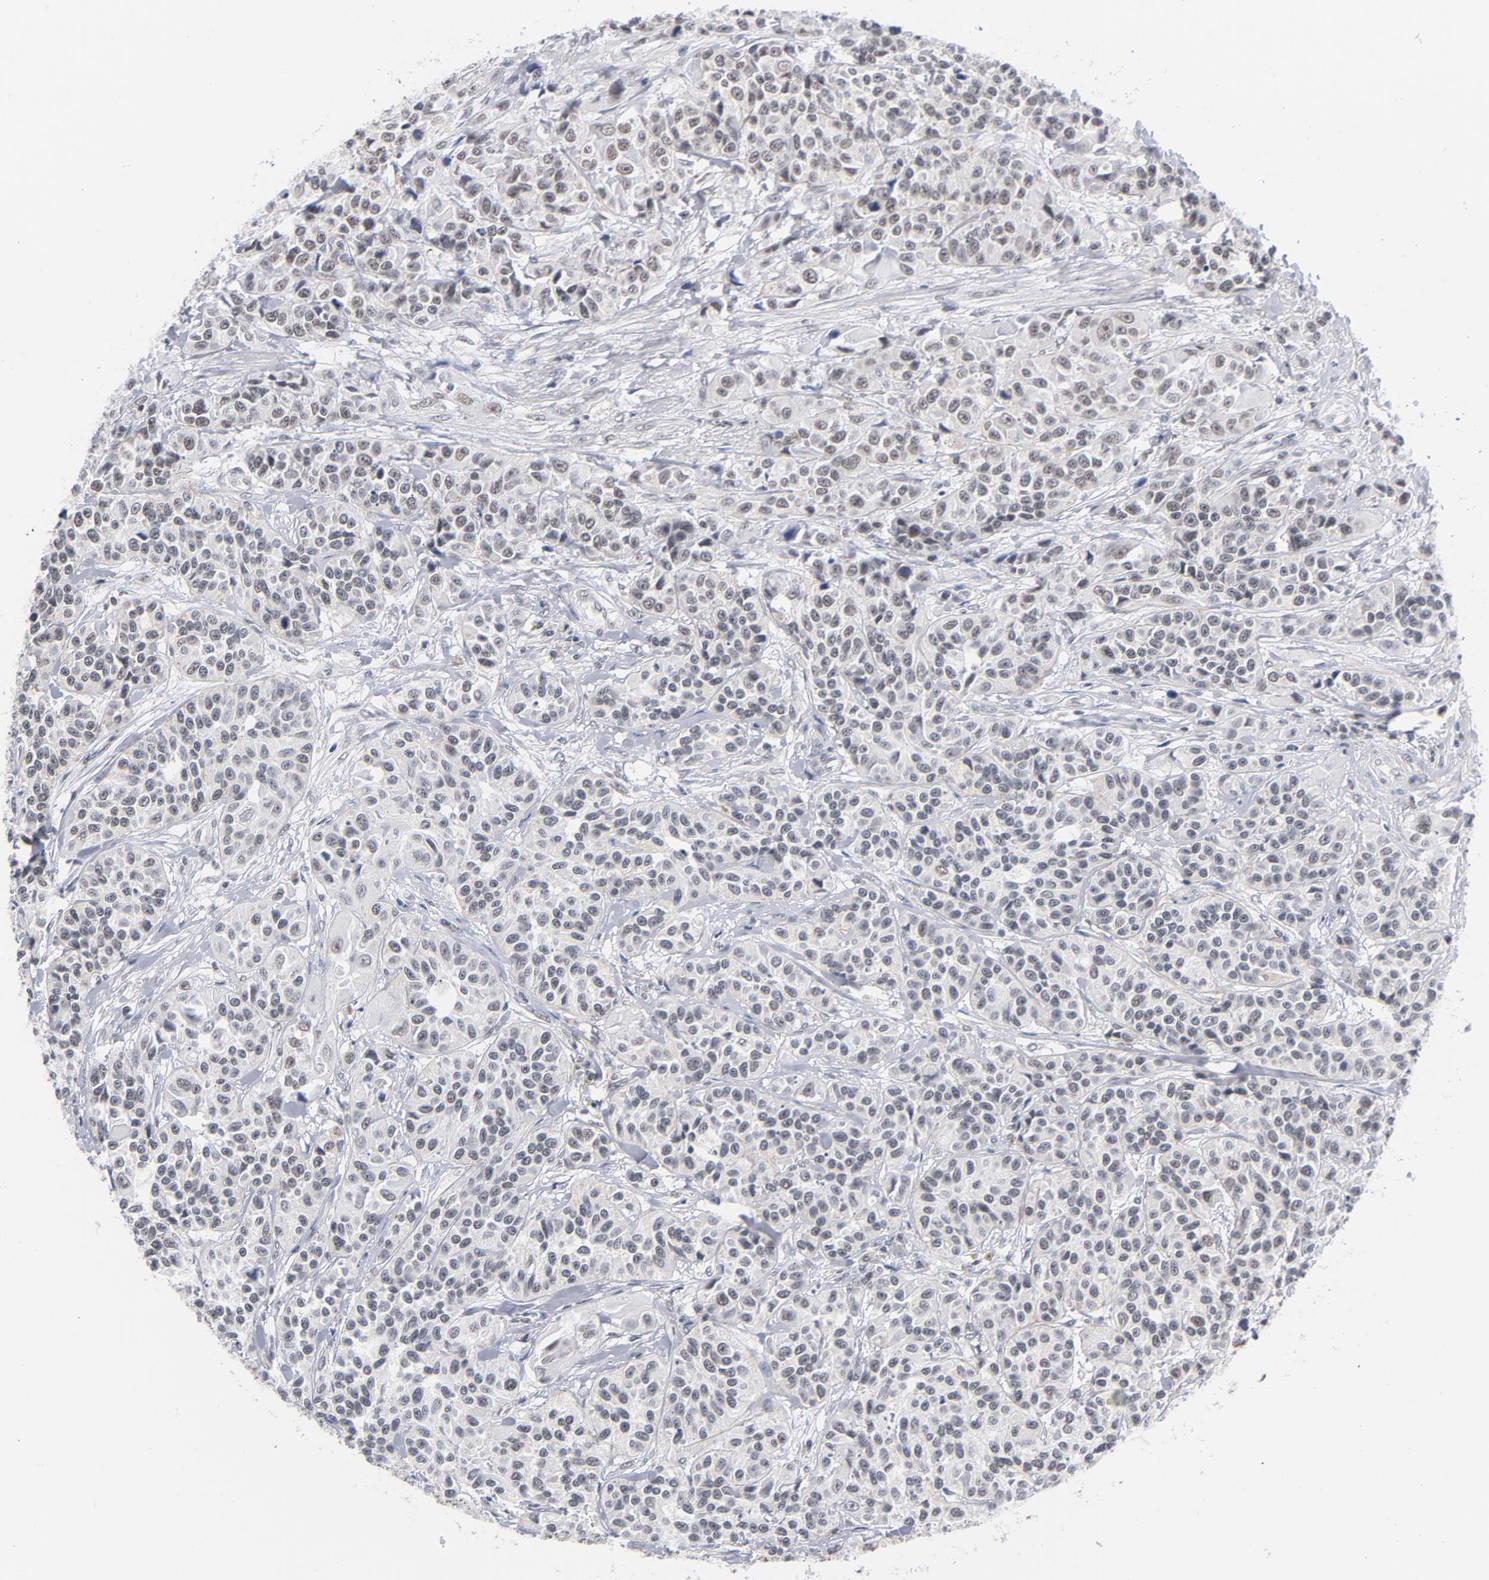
{"staining": {"intensity": "weak", "quantity": "25%-75%", "location": "nuclear"}, "tissue": "urothelial cancer", "cell_type": "Tumor cells", "image_type": "cancer", "snomed": [{"axis": "morphology", "description": "Urothelial carcinoma, High grade"}, {"axis": "topography", "description": "Urinary bladder"}], "caption": "Immunohistochemistry (IHC) of human urothelial cancer exhibits low levels of weak nuclear staining in about 25%-75% of tumor cells. The staining was performed using DAB to visualize the protein expression in brown, while the nuclei were stained in blue with hematoxylin (Magnification: 20x).", "gene": "BAP1", "patient": {"sex": "female", "age": 81}}